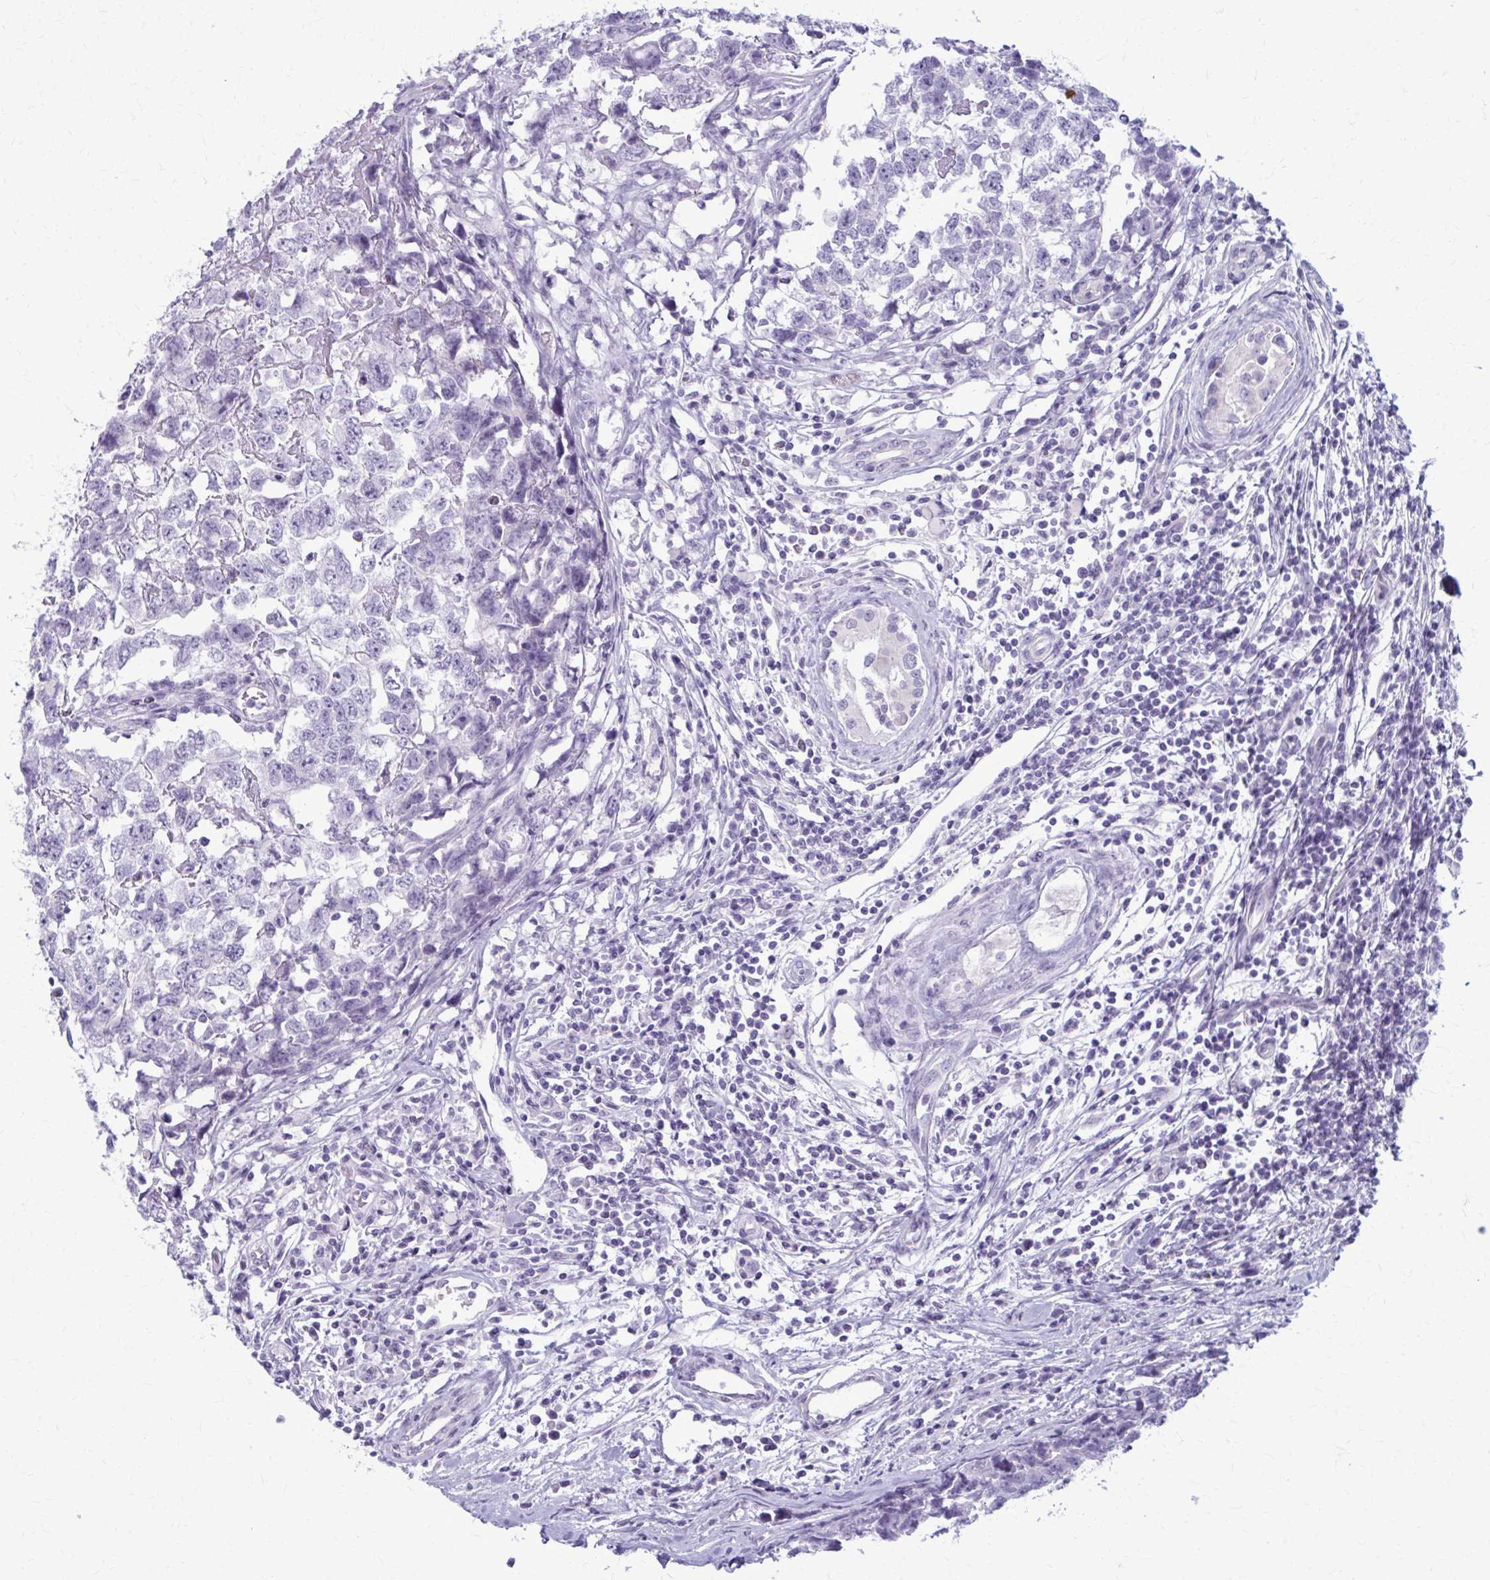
{"staining": {"intensity": "negative", "quantity": "none", "location": "none"}, "tissue": "testis cancer", "cell_type": "Tumor cells", "image_type": "cancer", "snomed": [{"axis": "morphology", "description": "Carcinoma, Embryonal, NOS"}, {"axis": "topography", "description": "Testis"}], "caption": "Human testis cancer (embryonal carcinoma) stained for a protein using IHC demonstrates no positivity in tumor cells.", "gene": "CASQ2", "patient": {"sex": "male", "age": 22}}